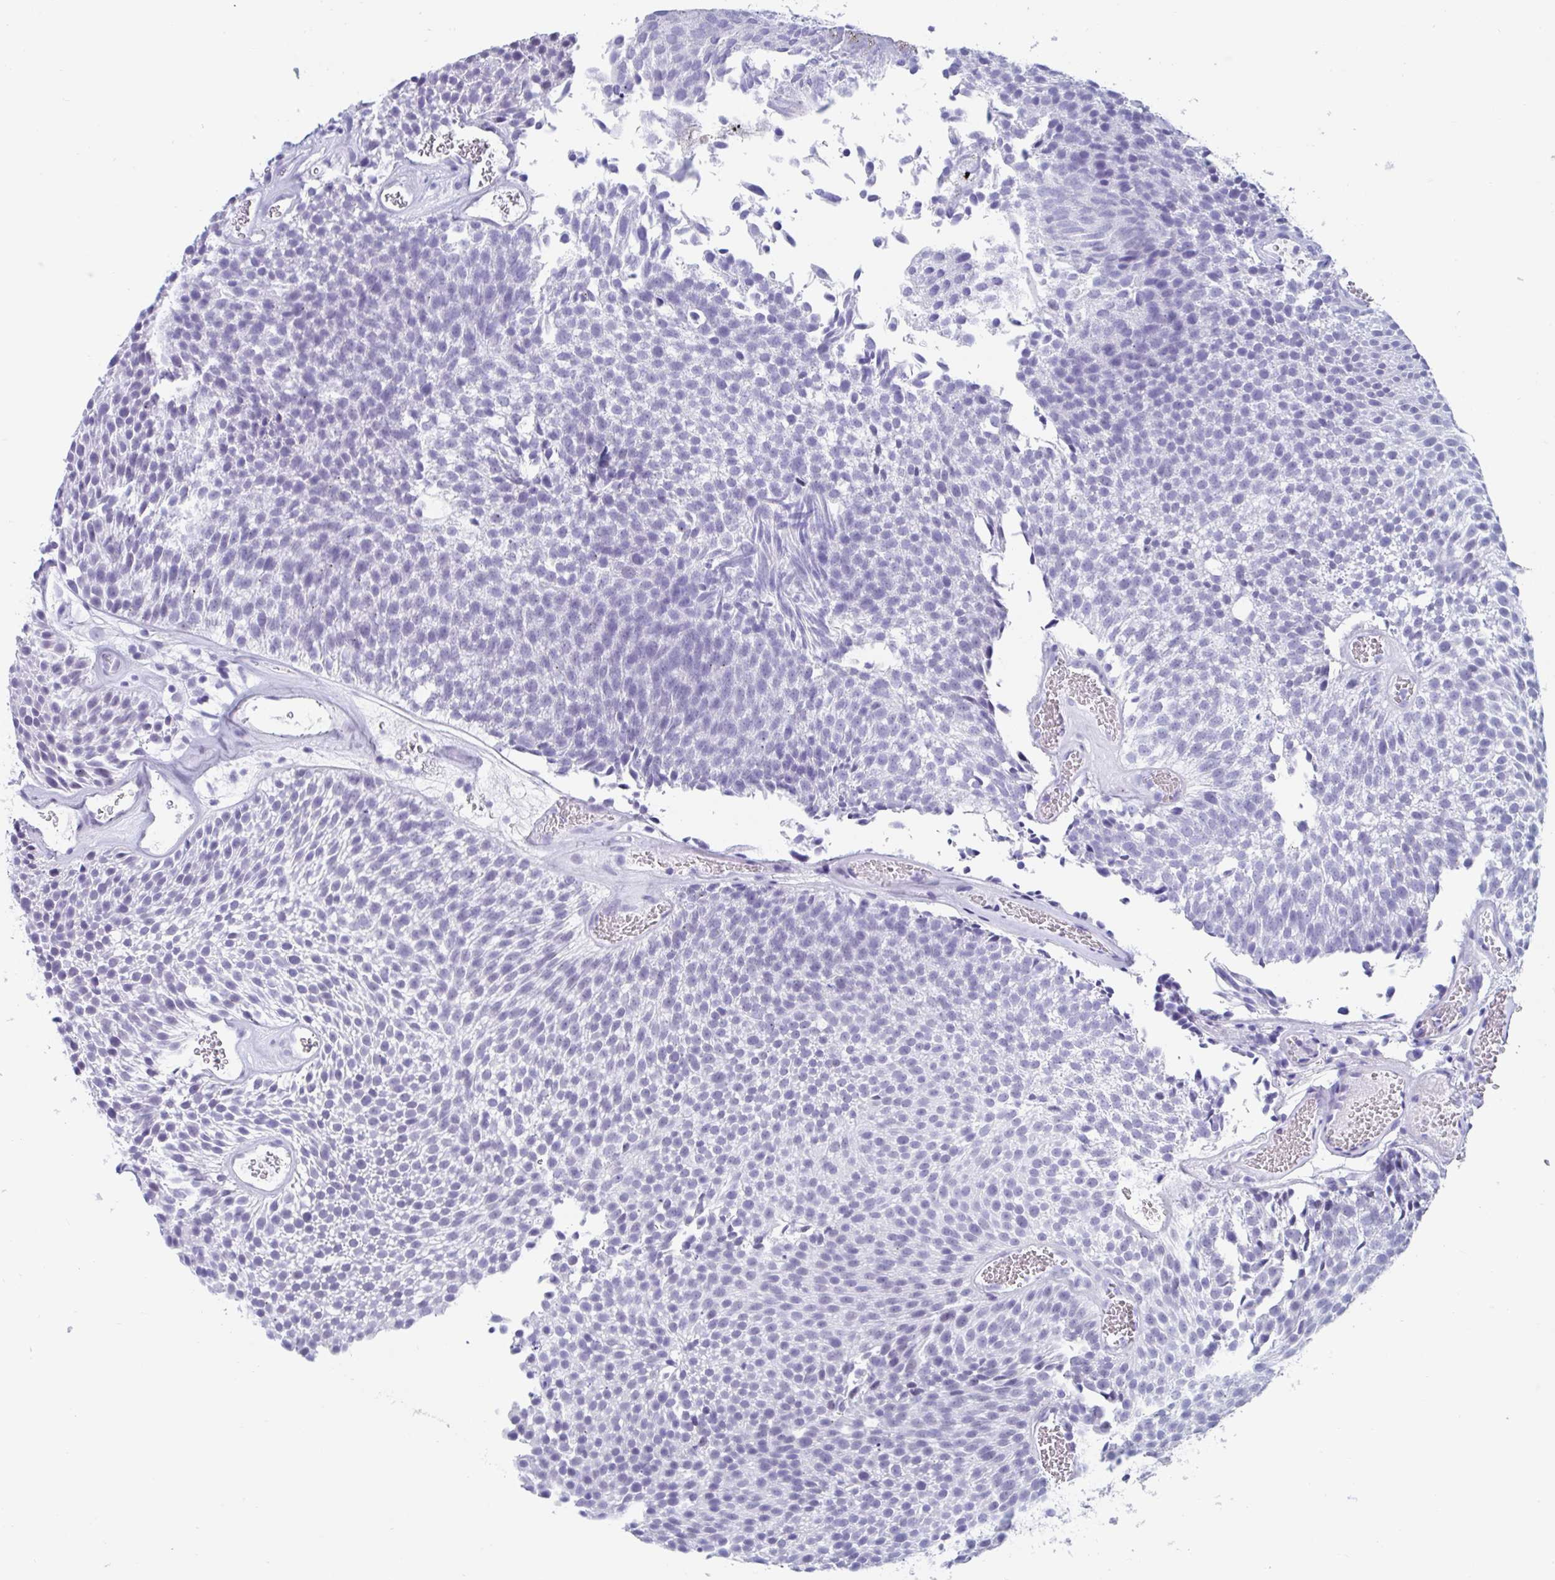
{"staining": {"intensity": "negative", "quantity": "none", "location": "none"}, "tissue": "urothelial cancer", "cell_type": "Tumor cells", "image_type": "cancer", "snomed": [{"axis": "morphology", "description": "Urothelial carcinoma, Low grade"}, {"axis": "topography", "description": "Urinary bladder"}], "caption": "Protein analysis of low-grade urothelial carcinoma demonstrates no significant expression in tumor cells.", "gene": "GKN2", "patient": {"sex": "female", "age": 79}}